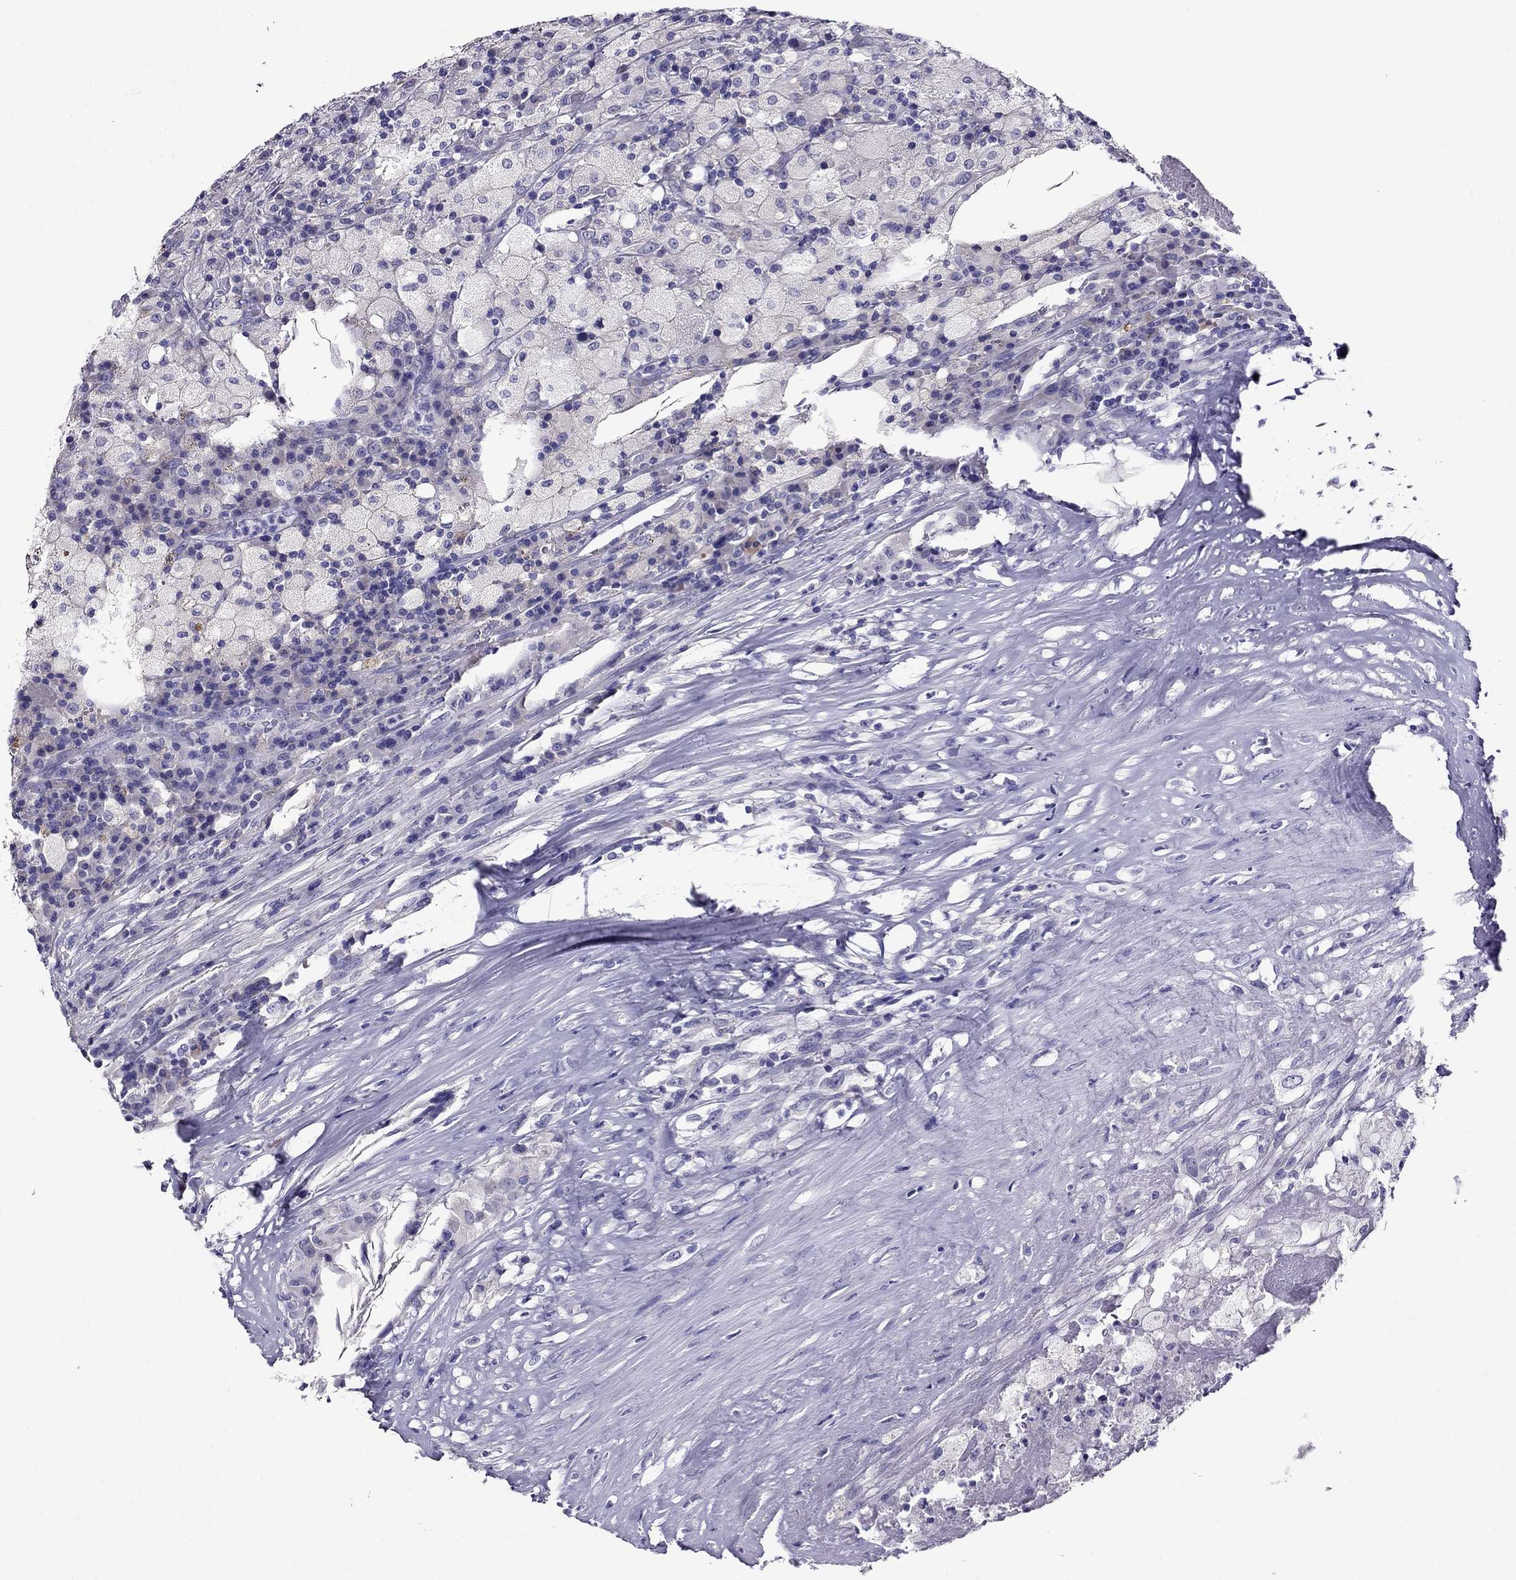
{"staining": {"intensity": "negative", "quantity": "none", "location": "none"}, "tissue": "testis cancer", "cell_type": "Tumor cells", "image_type": "cancer", "snomed": [{"axis": "morphology", "description": "Necrosis, NOS"}, {"axis": "morphology", "description": "Carcinoma, Embryonal, NOS"}, {"axis": "topography", "description": "Testis"}], "caption": "The micrograph shows no significant positivity in tumor cells of embryonal carcinoma (testis).", "gene": "ZNF541", "patient": {"sex": "male", "age": 19}}